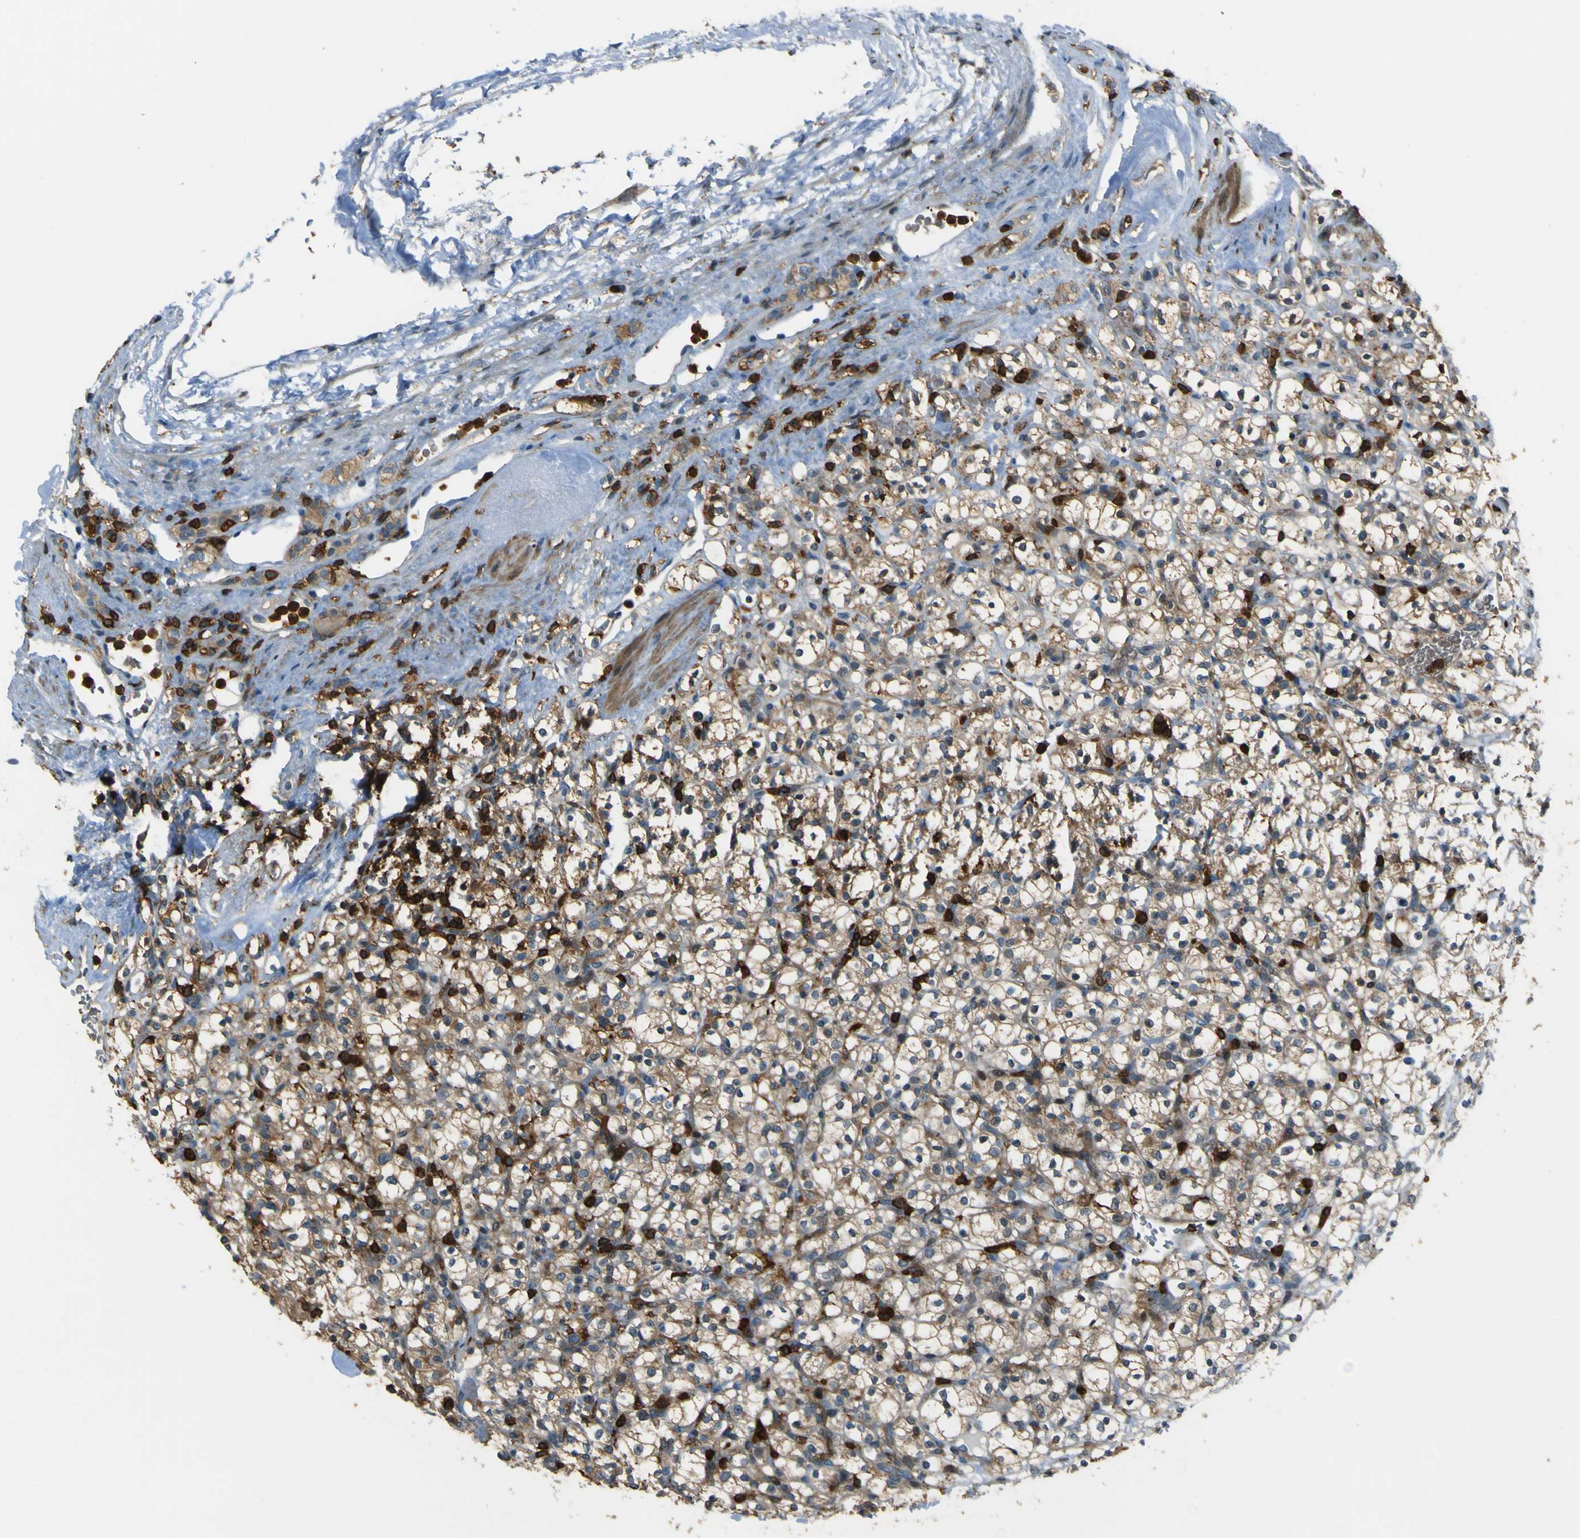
{"staining": {"intensity": "moderate", "quantity": ">75%", "location": "cytoplasmic/membranous"}, "tissue": "renal cancer", "cell_type": "Tumor cells", "image_type": "cancer", "snomed": [{"axis": "morphology", "description": "Normal tissue, NOS"}, {"axis": "morphology", "description": "Adenocarcinoma, NOS"}, {"axis": "topography", "description": "Kidney"}], "caption": "Renal adenocarcinoma tissue demonstrates moderate cytoplasmic/membranous staining in about >75% of tumor cells", "gene": "PCDHB5", "patient": {"sex": "female", "age": 72}}